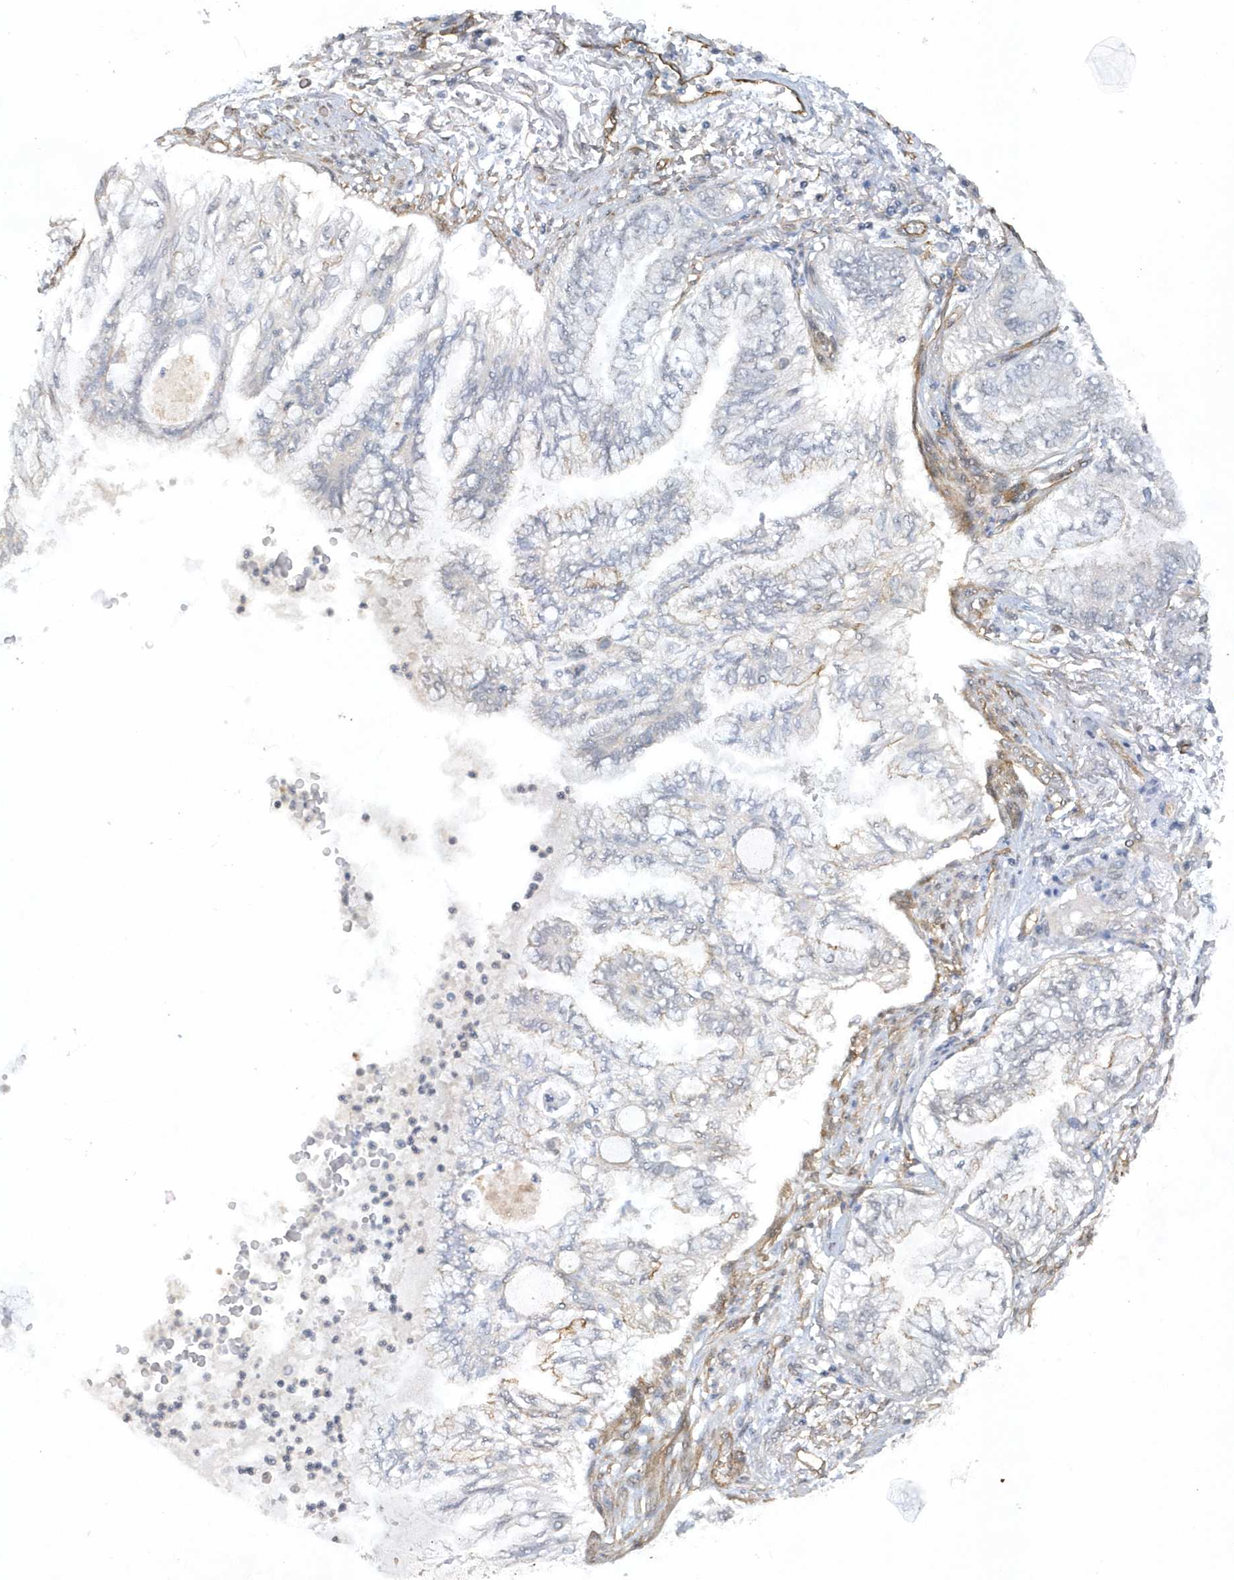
{"staining": {"intensity": "negative", "quantity": "none", "location": "none"}, "tissue": "lung cancer", "cell_type": "Tumor cells", "image_type": "cancer", "snomed": [{"axis": "morphology", "description": "Adenocarcinoma, NOS"}, {"axis": "topography", "description": "Lung"}], "caption": "The image reveals no staining of tumor cells in lung adenocarcinoma. Nuclei are stained in blue.", "gene": "RAI14", "patient": {"sex": "female", "age": 70}}